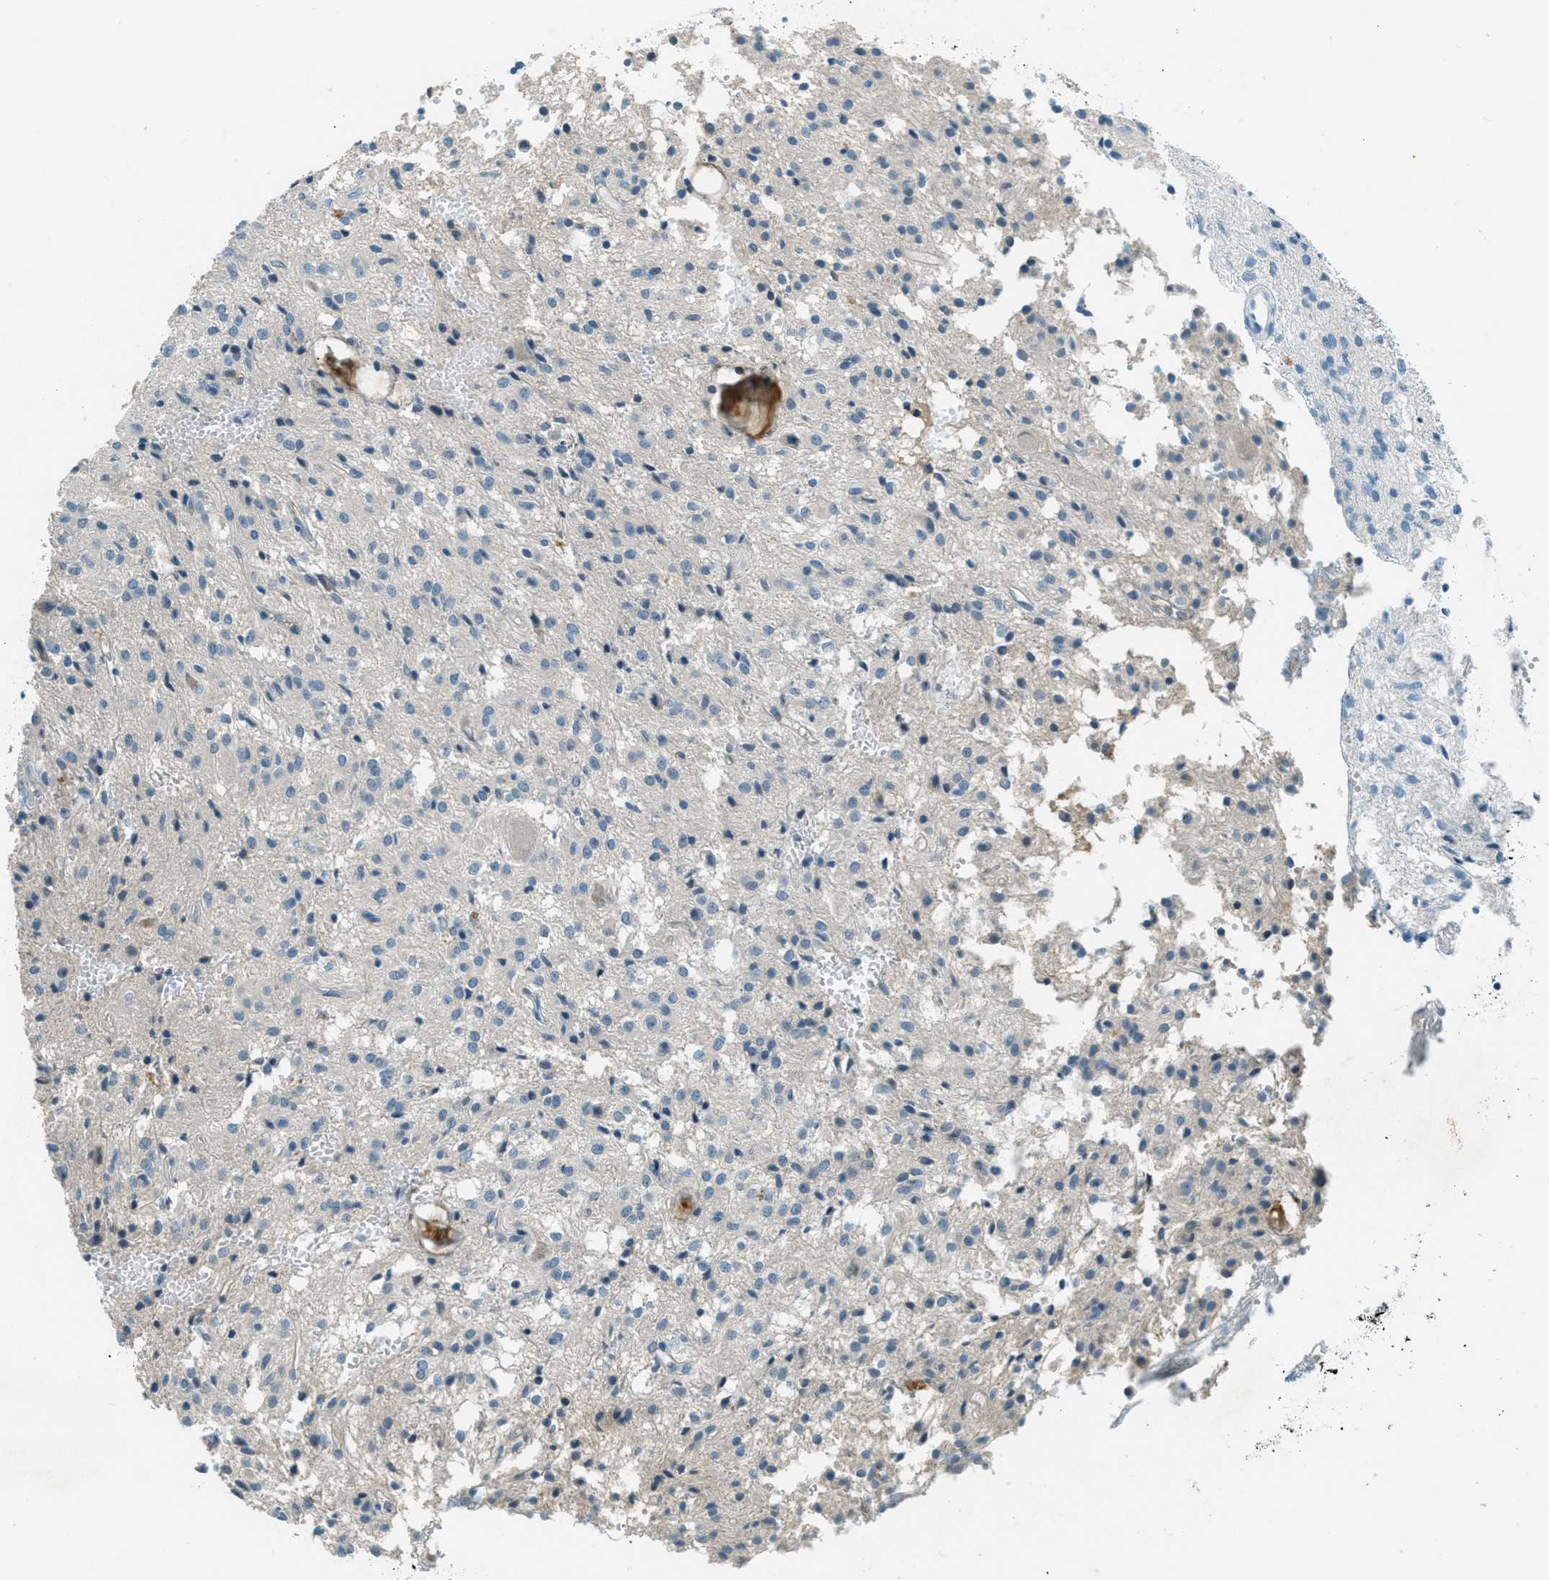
{"staining": {"intensity": "negative", "quantity": "none", "location": "none"}, "tissue": "glioma", "cell_type": "Tumor cells", "image_type": "cancer", "snomed": [{"axis": "morphology", "description": "Glioma, malignant, High grade"}, {"axis": "topography", "description": "Brain"}], "caption": "Micrograph shows no significant protein expression in tumor cells of malignant glioma (high-grade).", "gene": "MSLN", "patient": {"sex": "female", "age": 59}}